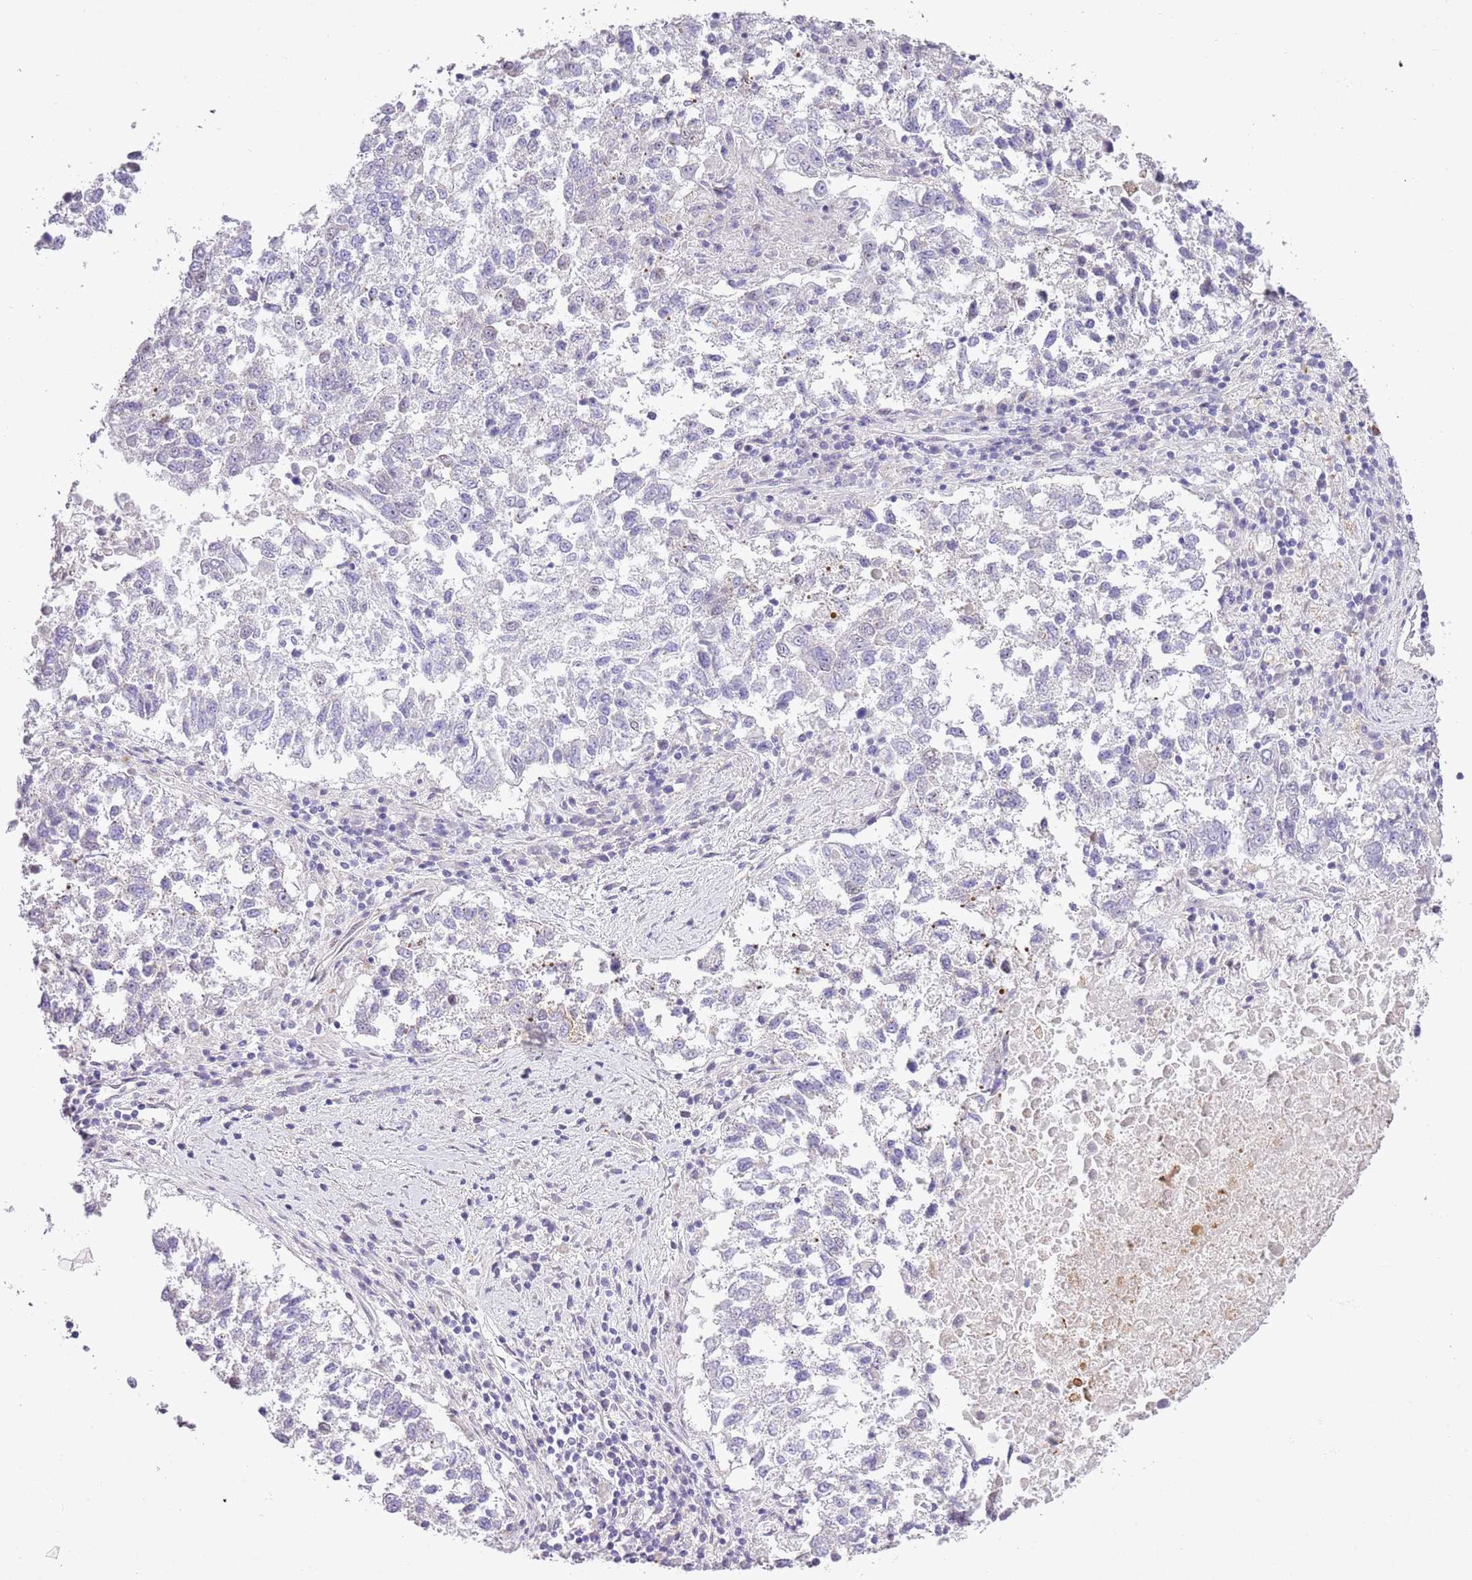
{"staining": {"intensity": "negative", "quantity": "none", "location": "none"}, "tissue": "lung cancer", "cell_type": "Tumor cells", "image_type": "cancer", "snomed": [{"axis": "morphology", "description": "Squamous cell carcinoma, NOS"}, {"axis": "topography", "description": "Lung"}], "caption": "There is no significant positivity in tumor cells of lung cancer. (Brightfield microscopy of DAB (3,3'-diaminobenzidine) IHC at high magnification).", "gene": "NACC2", "patient": {"sex": "male", "age": 73}}